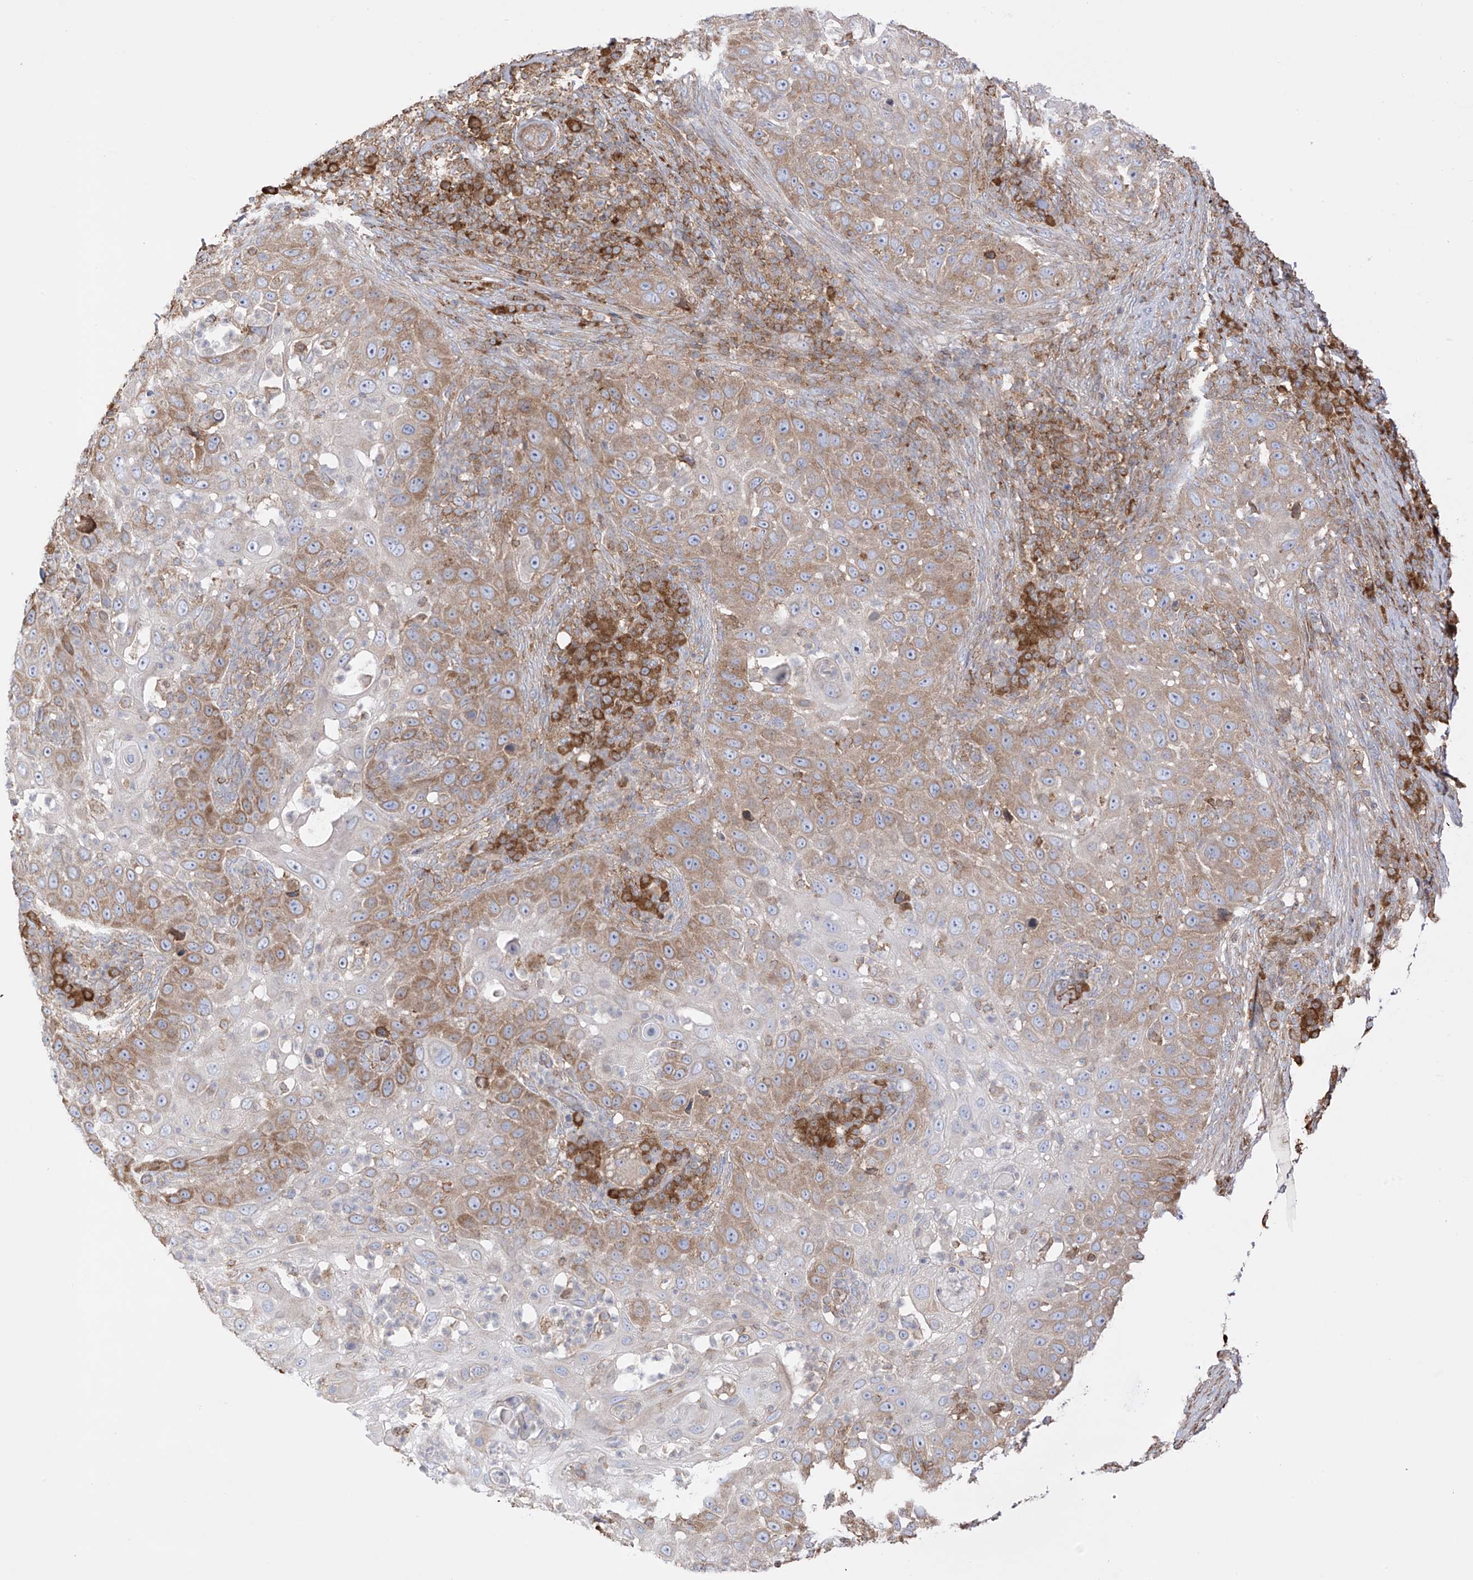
{"staining": {"intensity": "moderate", "quantity": ">75%", "location": "cytoplasmic/membranous"}, "tissue": "skin cancer", "cell_type": "Tumor cells", "image_type": "cancer", "snomed": [{"axis": "morphology", "description": "Squamous cell carcinoma, NOS"}, {"axis": "topography", "description": "Skin"}], "caption": "An image of skin cancer (squamous cell carcinoma) stained for a protein reveals moderate cytoplasmic/membranous brown staining in tumor cells. Ihc stains the protein in brown and the nuclei are stained blue.", "gene": "XKR3", "patient": {"sex": "female", "age": 44}}